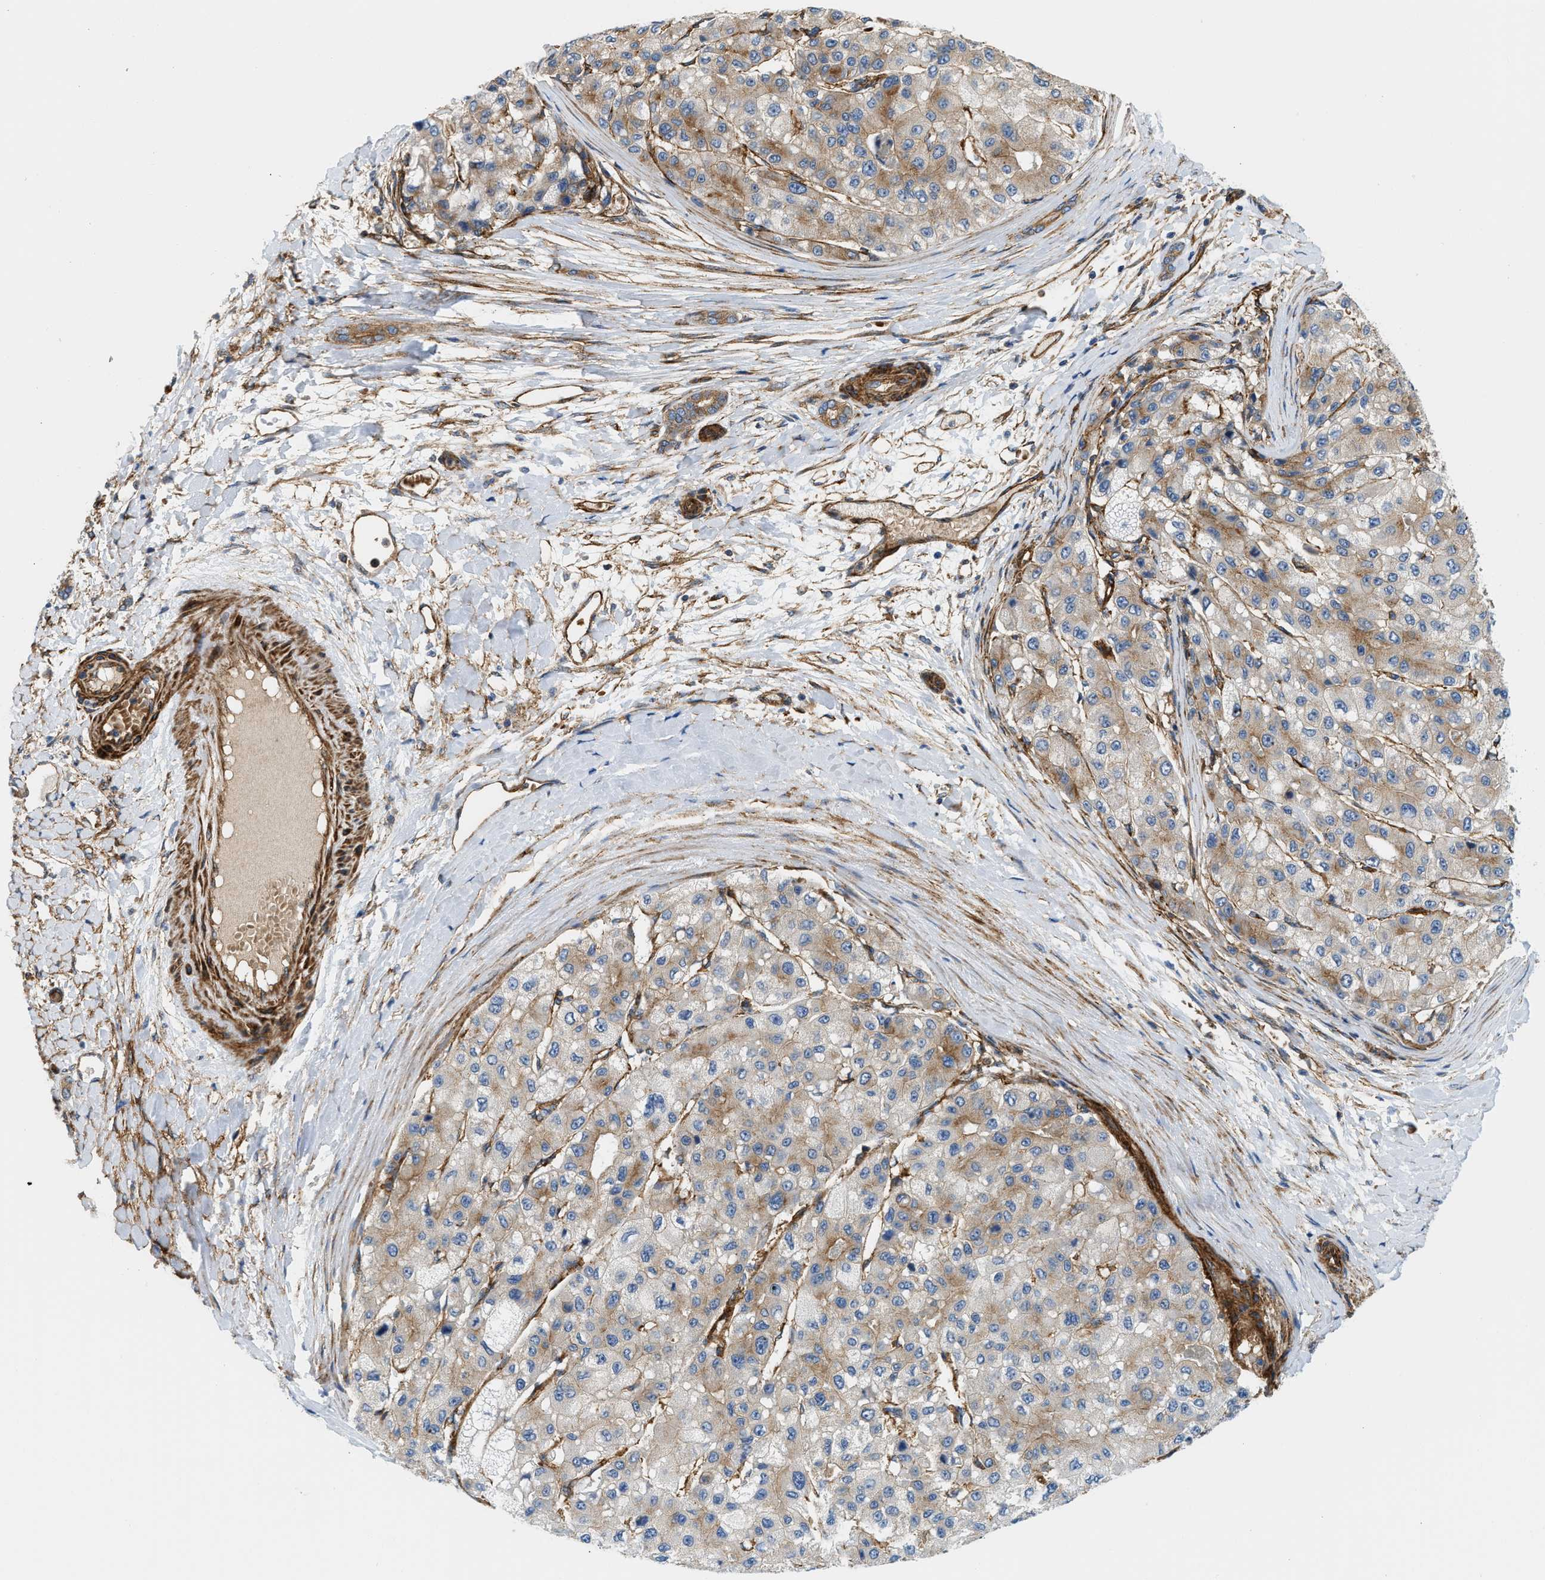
{"staining": {"intensity": "moderate", "quantity": "25%-75%", "location": "cytoplasmic/membranous"}, "tissue": "liver cancer", "cell_type": "Tumor cells", "image_type": "cancer", "snomed": [{"axis": "morphology", "description": "Carcinoma, Hepatocellular, NOS"}, {"axis": "topography", "description": "Liver"}], "caption": "A histopathology image of human liver cancer (hepatocellular carcinoma) stained for a protein demonstrates moderate cytoplasmic/membranous brown staining in tumor cells. (Stains: DAB in brown, nuclei in blue, Microscopy: brightfield microscopy at high magnification).", "gene": "HIP1", "patient": {"sex": "male", "age": 80}}